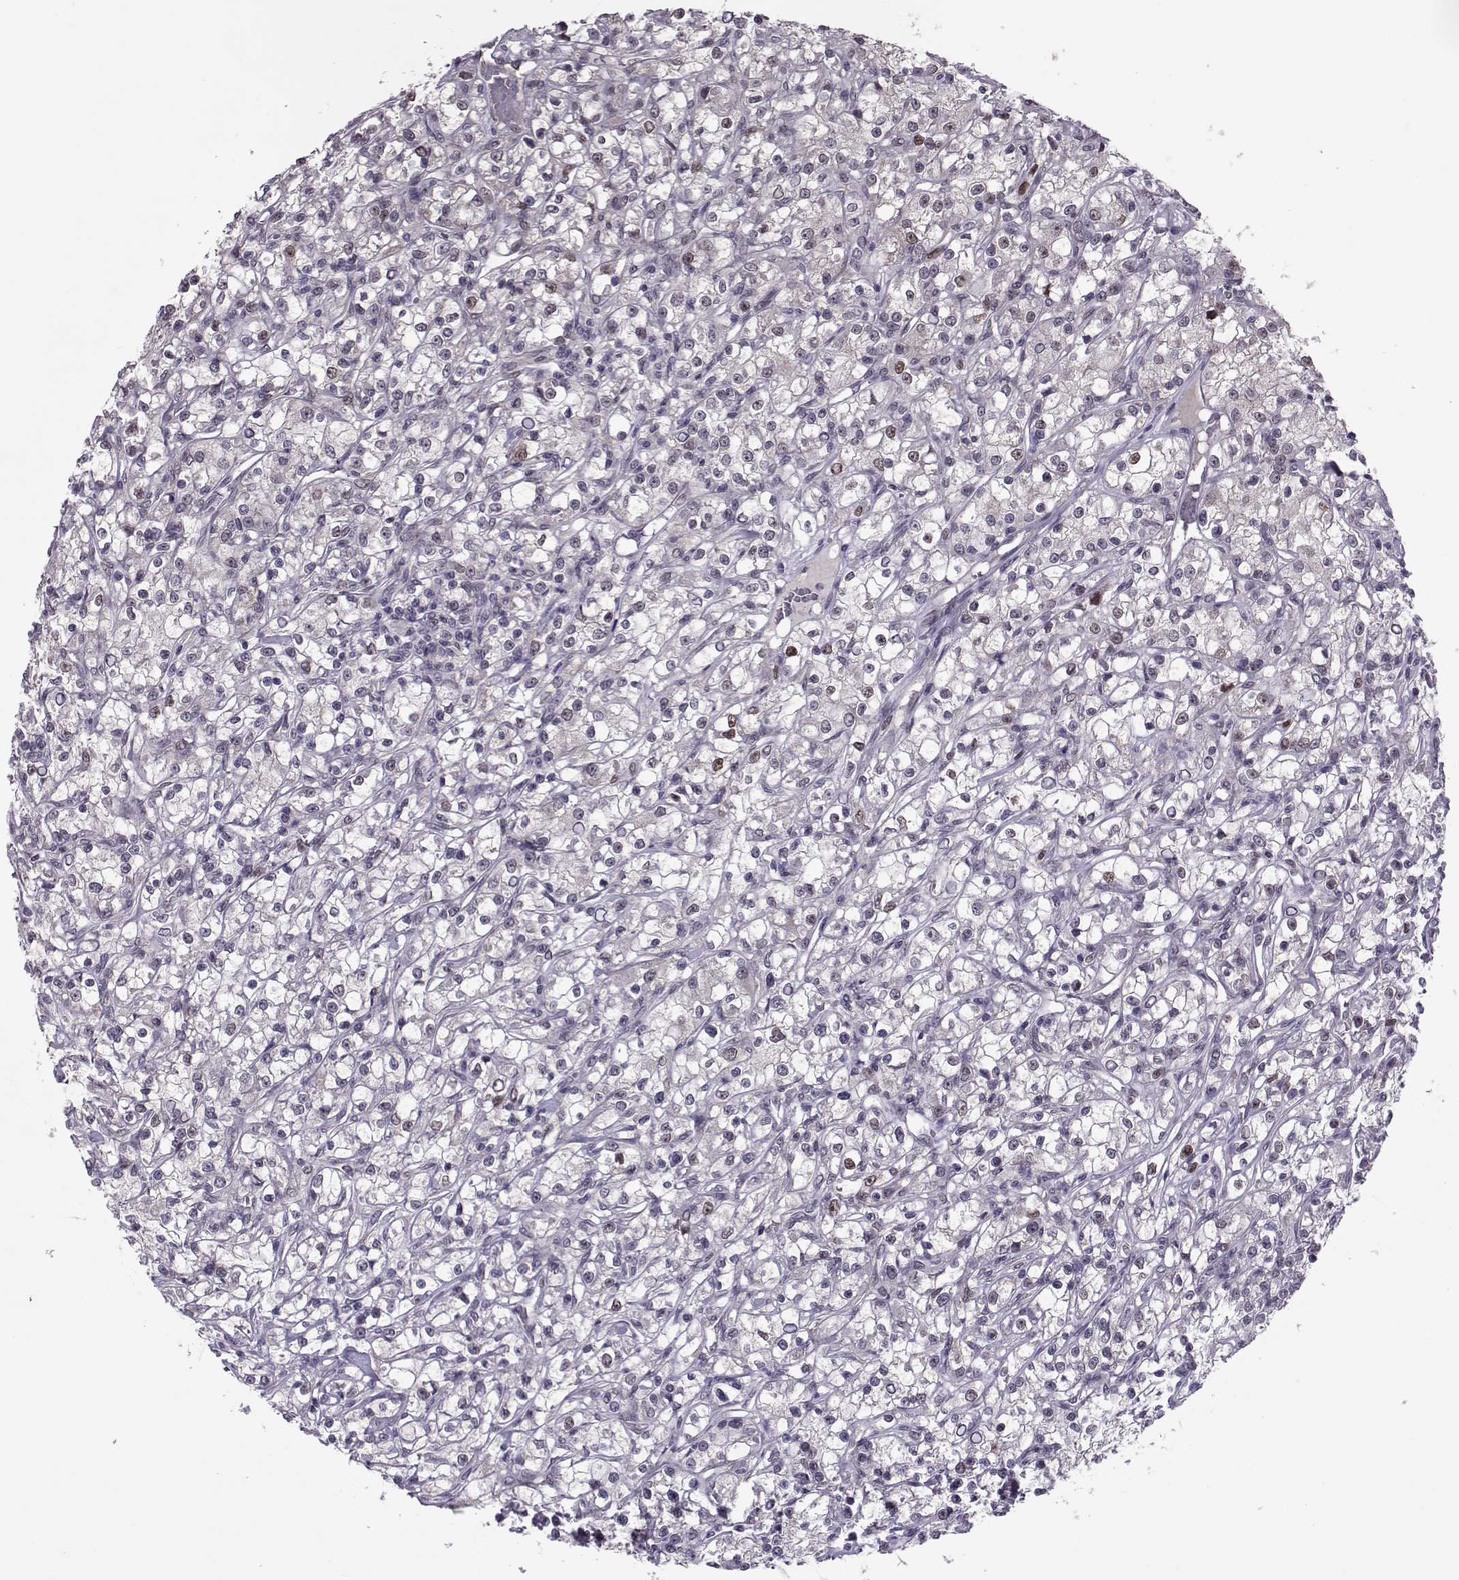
{"staining": {"intensity": "moderate", "quantity": "<25%", "location": "nuclear"}, "tissue": "renal cancer", "cell_type": "Tumor cells", "image_type": "cancer", "snomed": [{"axis": "morphology", "description": "Adenocarcinoma, NOS"}, {"axis": "topography", "description": "Kidney"}], "caption": "Renal adenocarcinoma stained with IHC demonstrates moderate nuclear staining in about <25% of tumor cells.", "gene": "CDK4", "patient": {"sex": "female", "age": 59}}